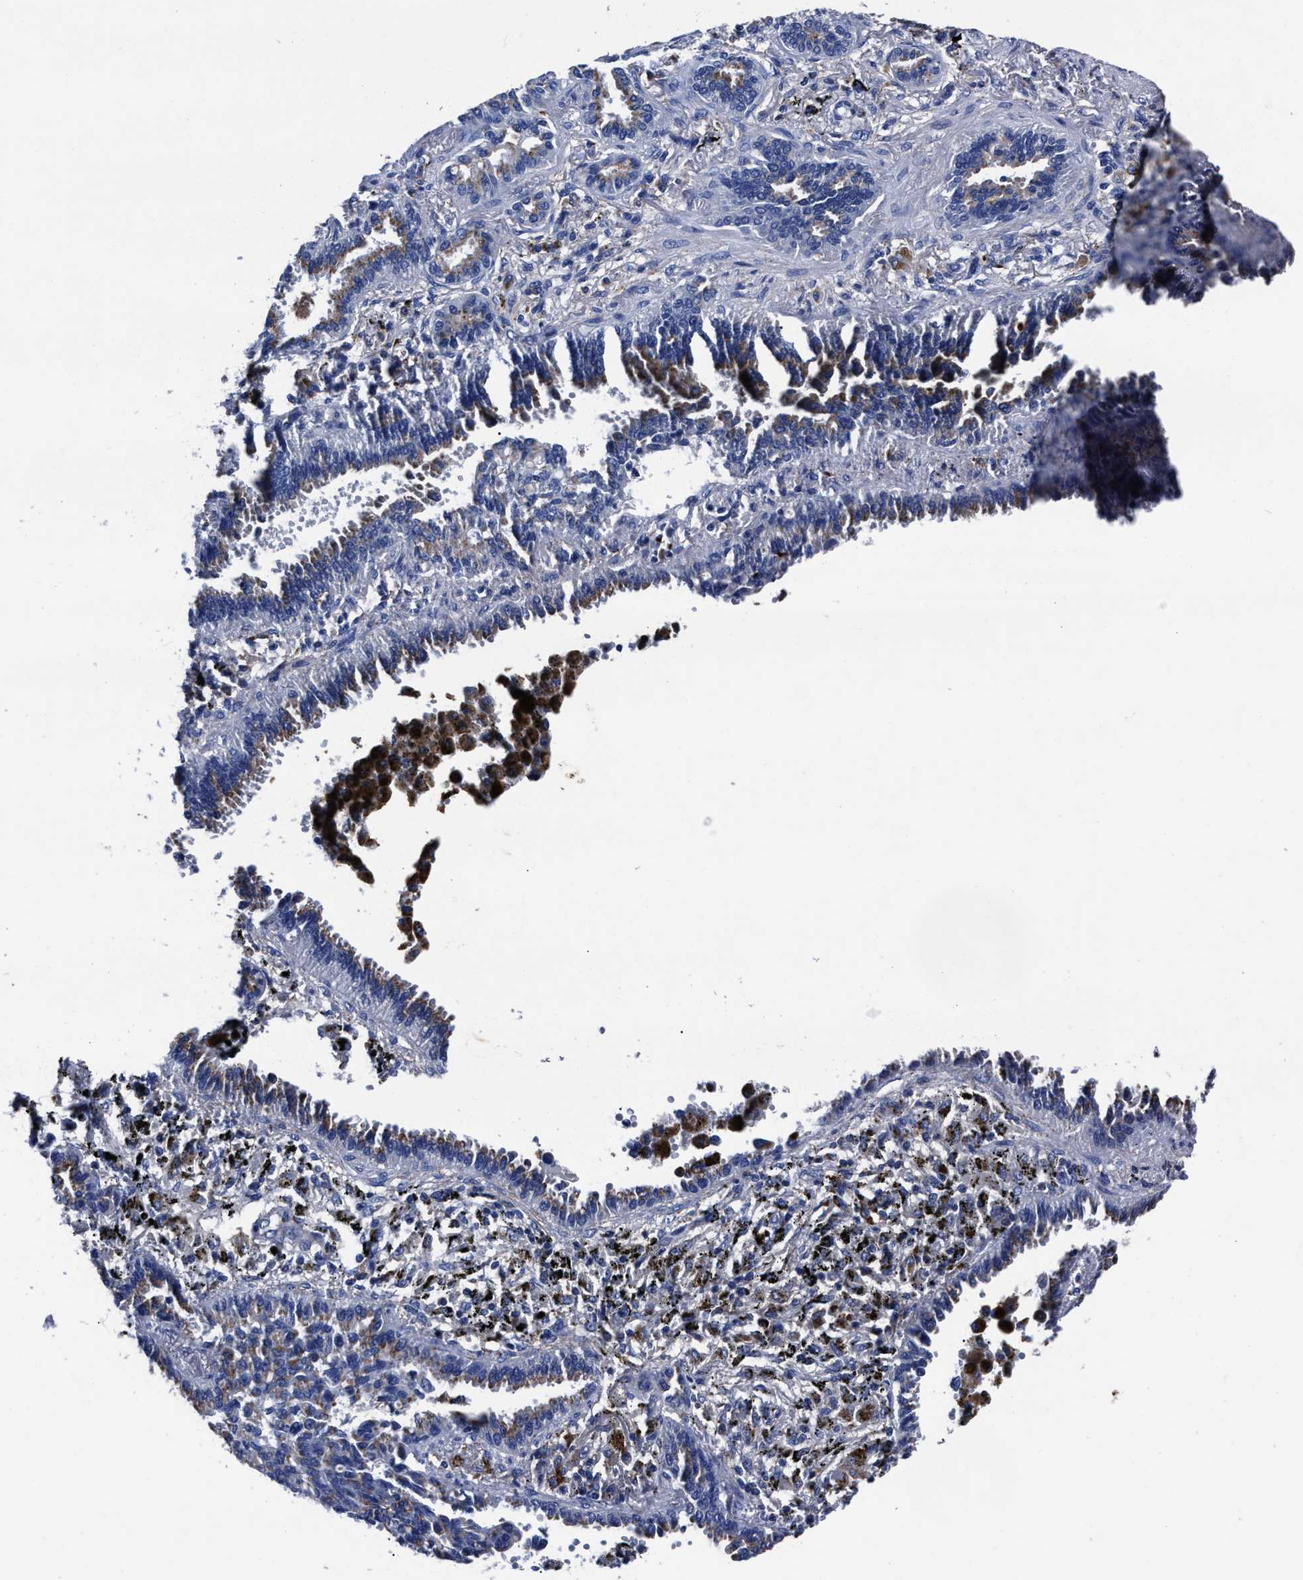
{"staining": {"intensity": "negative", "quantity": "none", "location": "none"}, "tissue": "lung cancer", "cell_type": "Tumor cells", "image_type": "cancer", "snomed": [{"axis": "morphology", "description": "Normal tissue, NOS"}, {"axis": "morphology", "description": "Adenocarcinoma, NOS"}, {"axis": "topography", "description": "Lung"}], "caption": "This image is of lung cancer (adenocarcinoma) stained with immunohistochemistry (IHC) to label a protein in brown with the nuclei are counter-stained blue. There is no staining in tumor cells.", "gene": "LAMTOR4", "patient": {"sex": "male", "age": 59}}